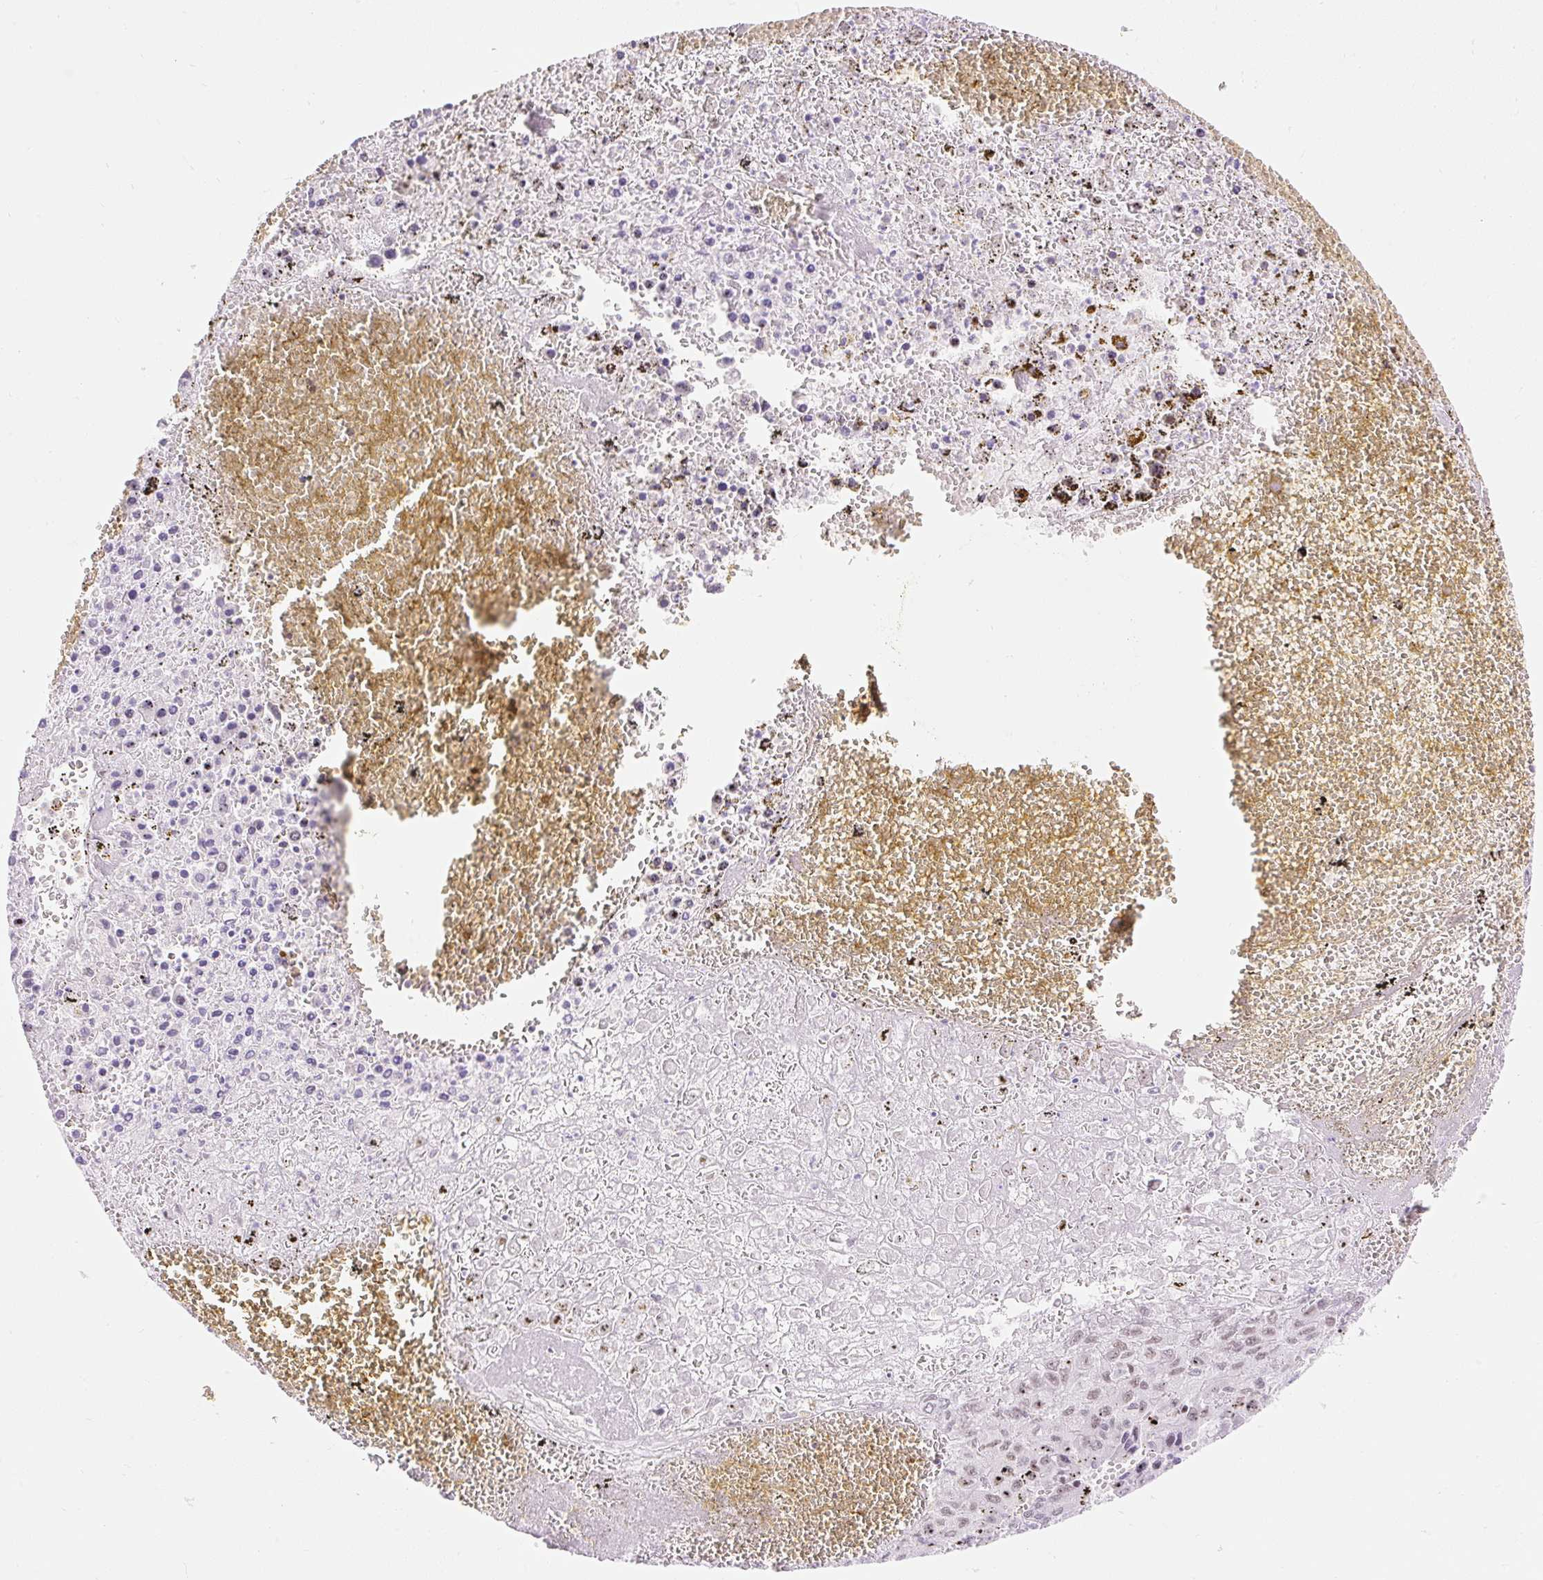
{"staining": {"intensity": "weak", "quantity": "25%-75%", "location": "nuclear"}, "tissue": "liver cancer", "cell_type": "Tumor cells", "image_type": "cancer", "snomed": [{"axis": "morphology", "description": "Carcinoma, Hepatocellular, NOS"}, {"axis": "topography", "description": "Liver"}], "caption": "Hepatocellular carcinoma (liver) stained for a protein (brown) demonstrates weak nuclear positive expression in approximately 25%-75% of tumor cells.", "gene": "H2BW1", "patient": {"sex": "female", "age": 53}}